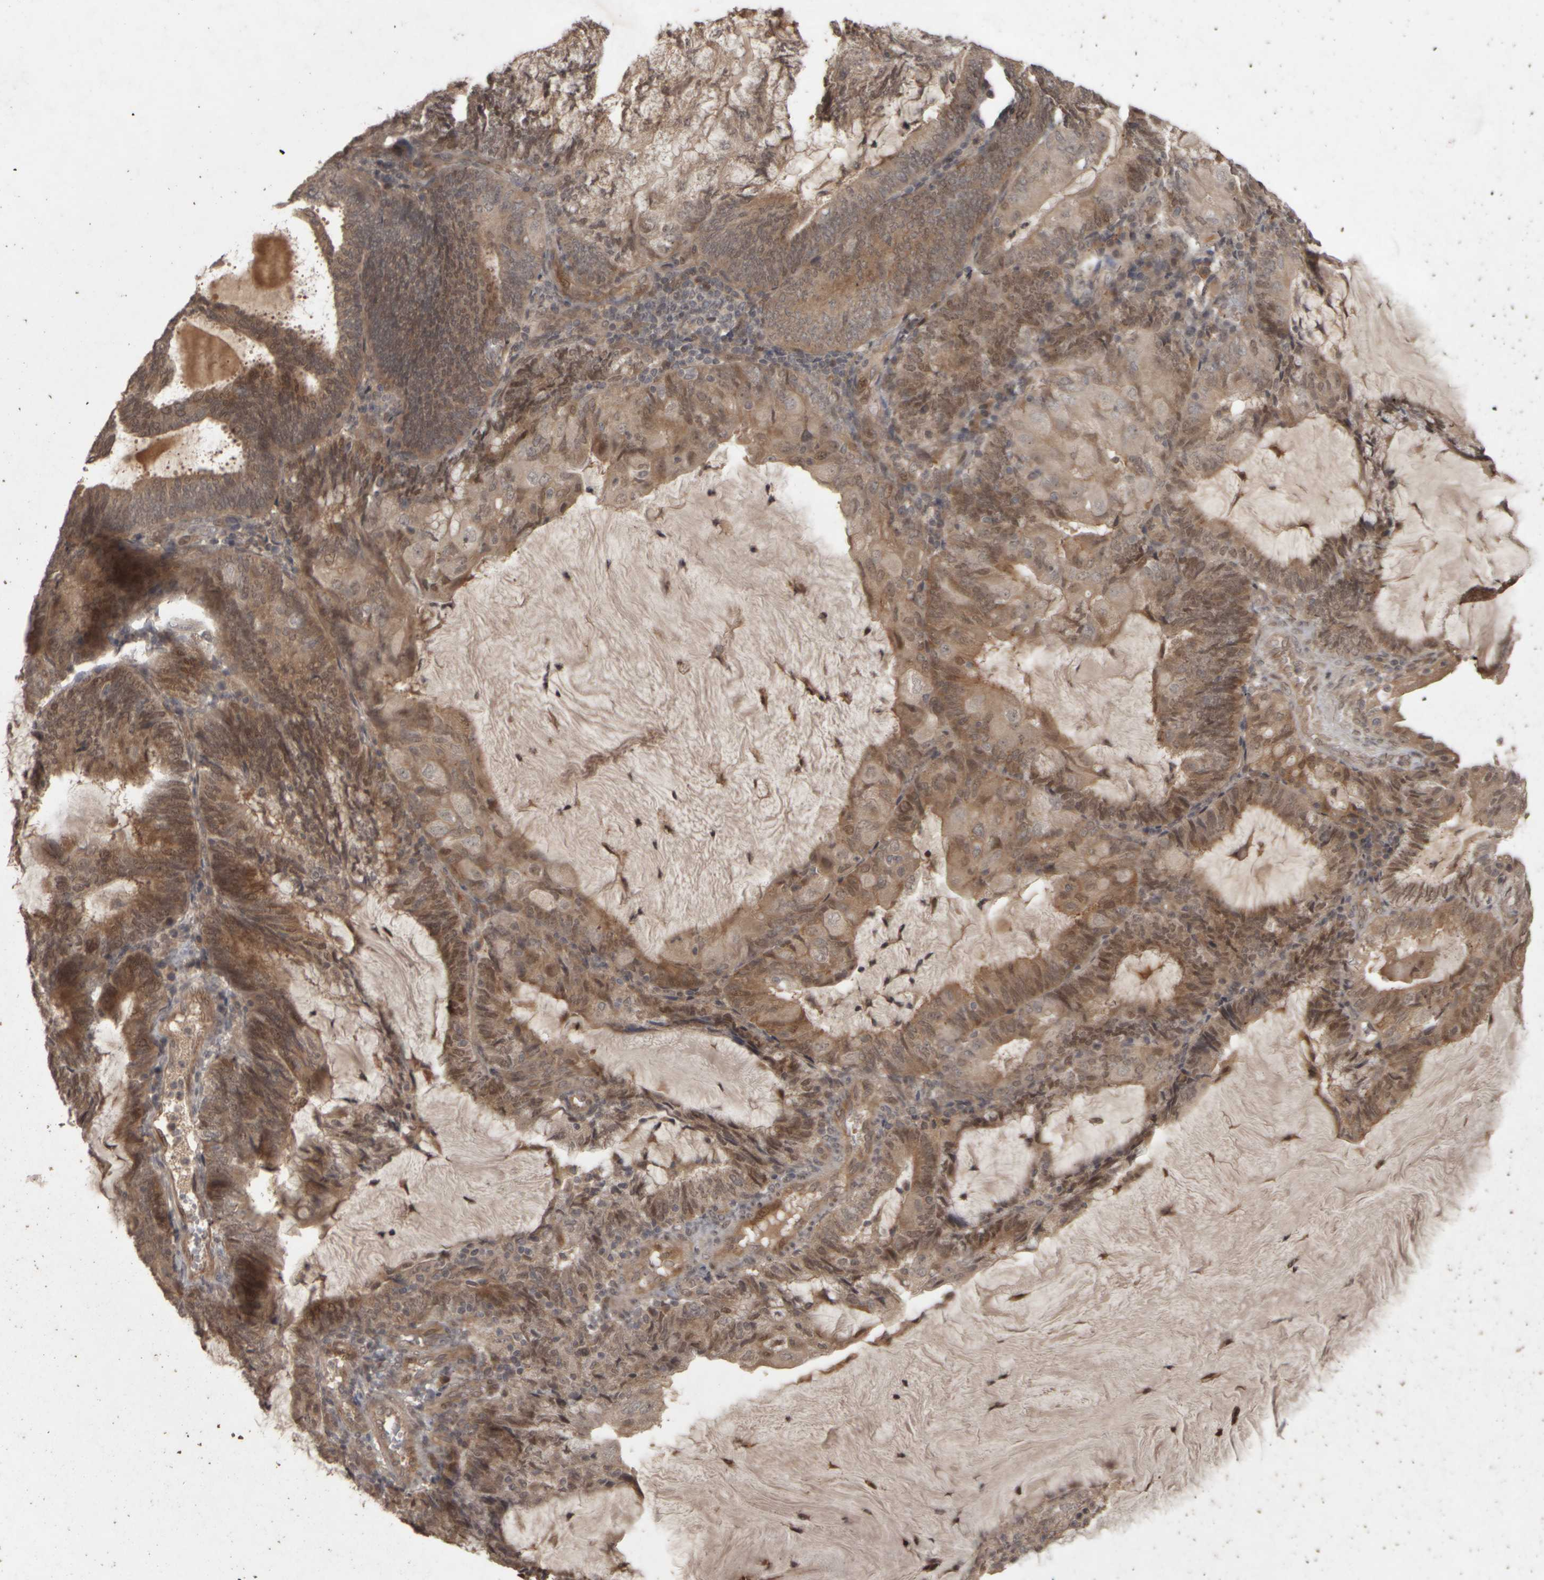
{"staining": {"intensity": "moderate", "quantity": ">75%", "location": "cytoplasmic/membranous,nuclear"}, "tissue": "endometrial cancer", "cell_type": "Tumor cells", "image_type": "cancer", "snomed": [{"axis": "morphology", "description": "Adenocarcinoma, NOS"}, {"axis": "topography", "description": "Endometrium"}], "caption": "The histopathology image exhibits a brown stain indicating the presence of a protein in the cytoplasmic/membranous and nuclear of tumor cells in adenocarcinoma (endometrial).", "gene": "ACO1", "patient": {"sex": "female", "age": 81}}